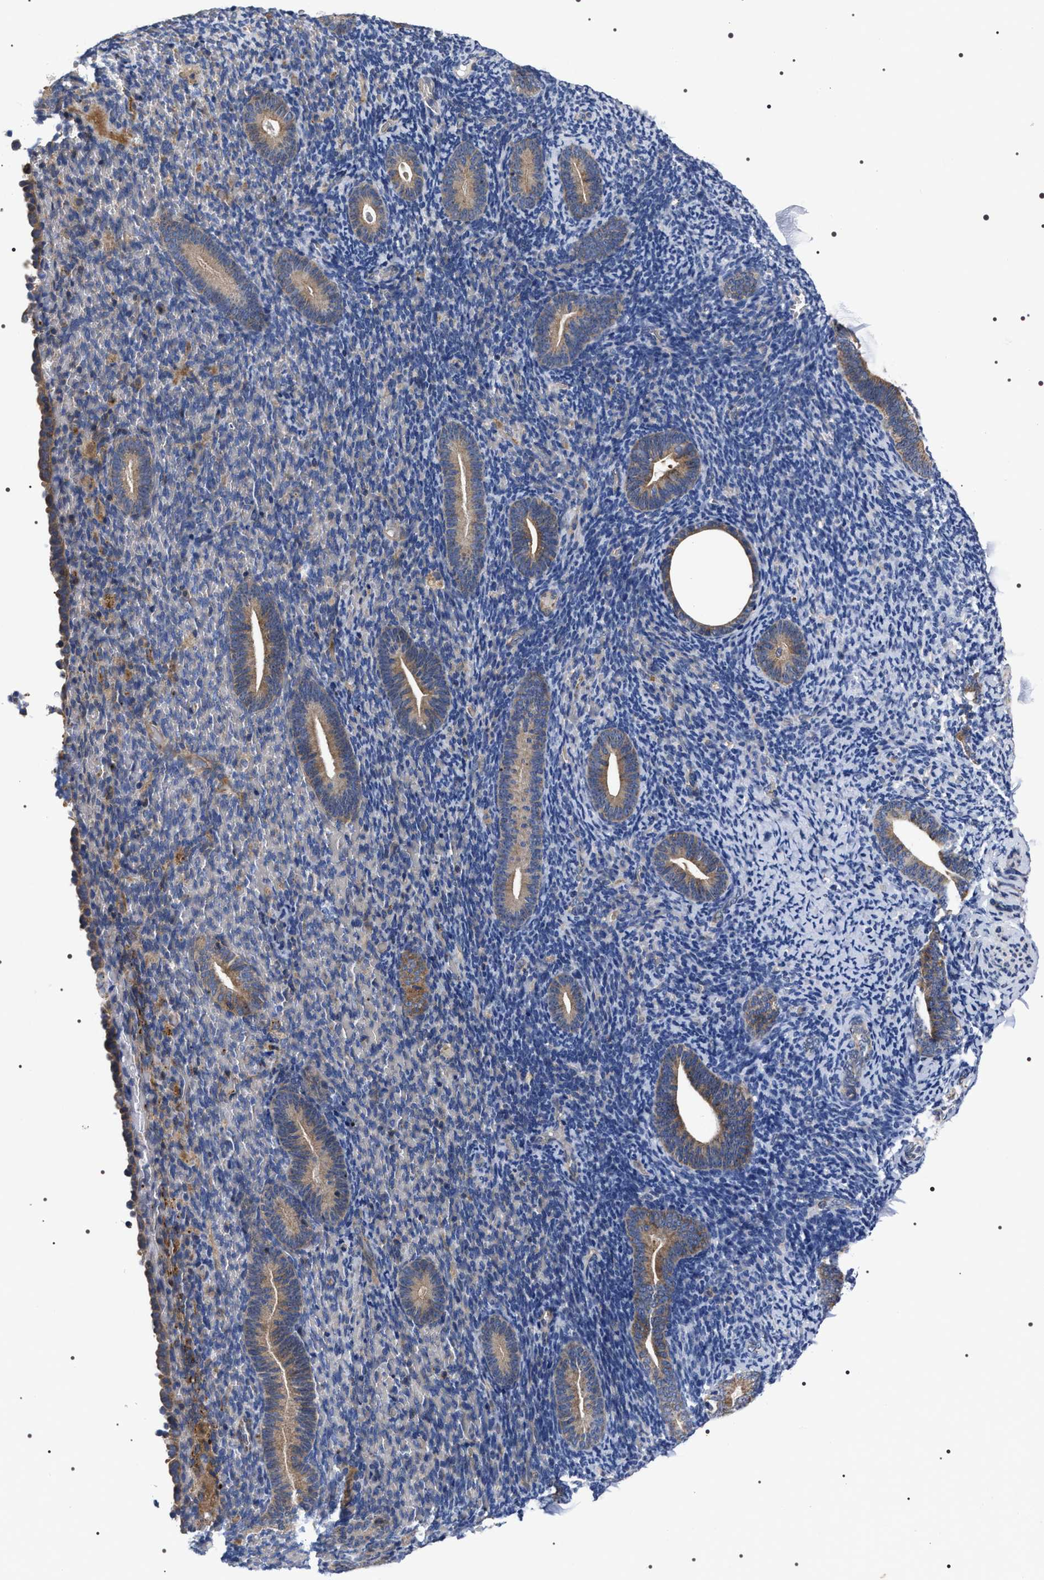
{"staining": {"intensity": "negative", "quantity": "none", "location": "none"}, "tissue": "endometrium", "cell_type": "Cells in endometrial stroma", "image_type": "normal", "snomed": [{"axis": "morphology", "description": "Normal tissue, NOS"}, {"axis": "topography", "description": "Endometrium"}], "caption": "The histopathology image demonstrates no significant expression in cells in endometrial stroma of endometrium. (Stains: DAB (3,3'-diaminobenzidine) immunohistochemistry (IHC) with hematoxylin counter stain, Microscopy: brightfield microscopy at high magnification).", "gene": "MIS18A", "patient": {"sex": "female", "age": 51}}